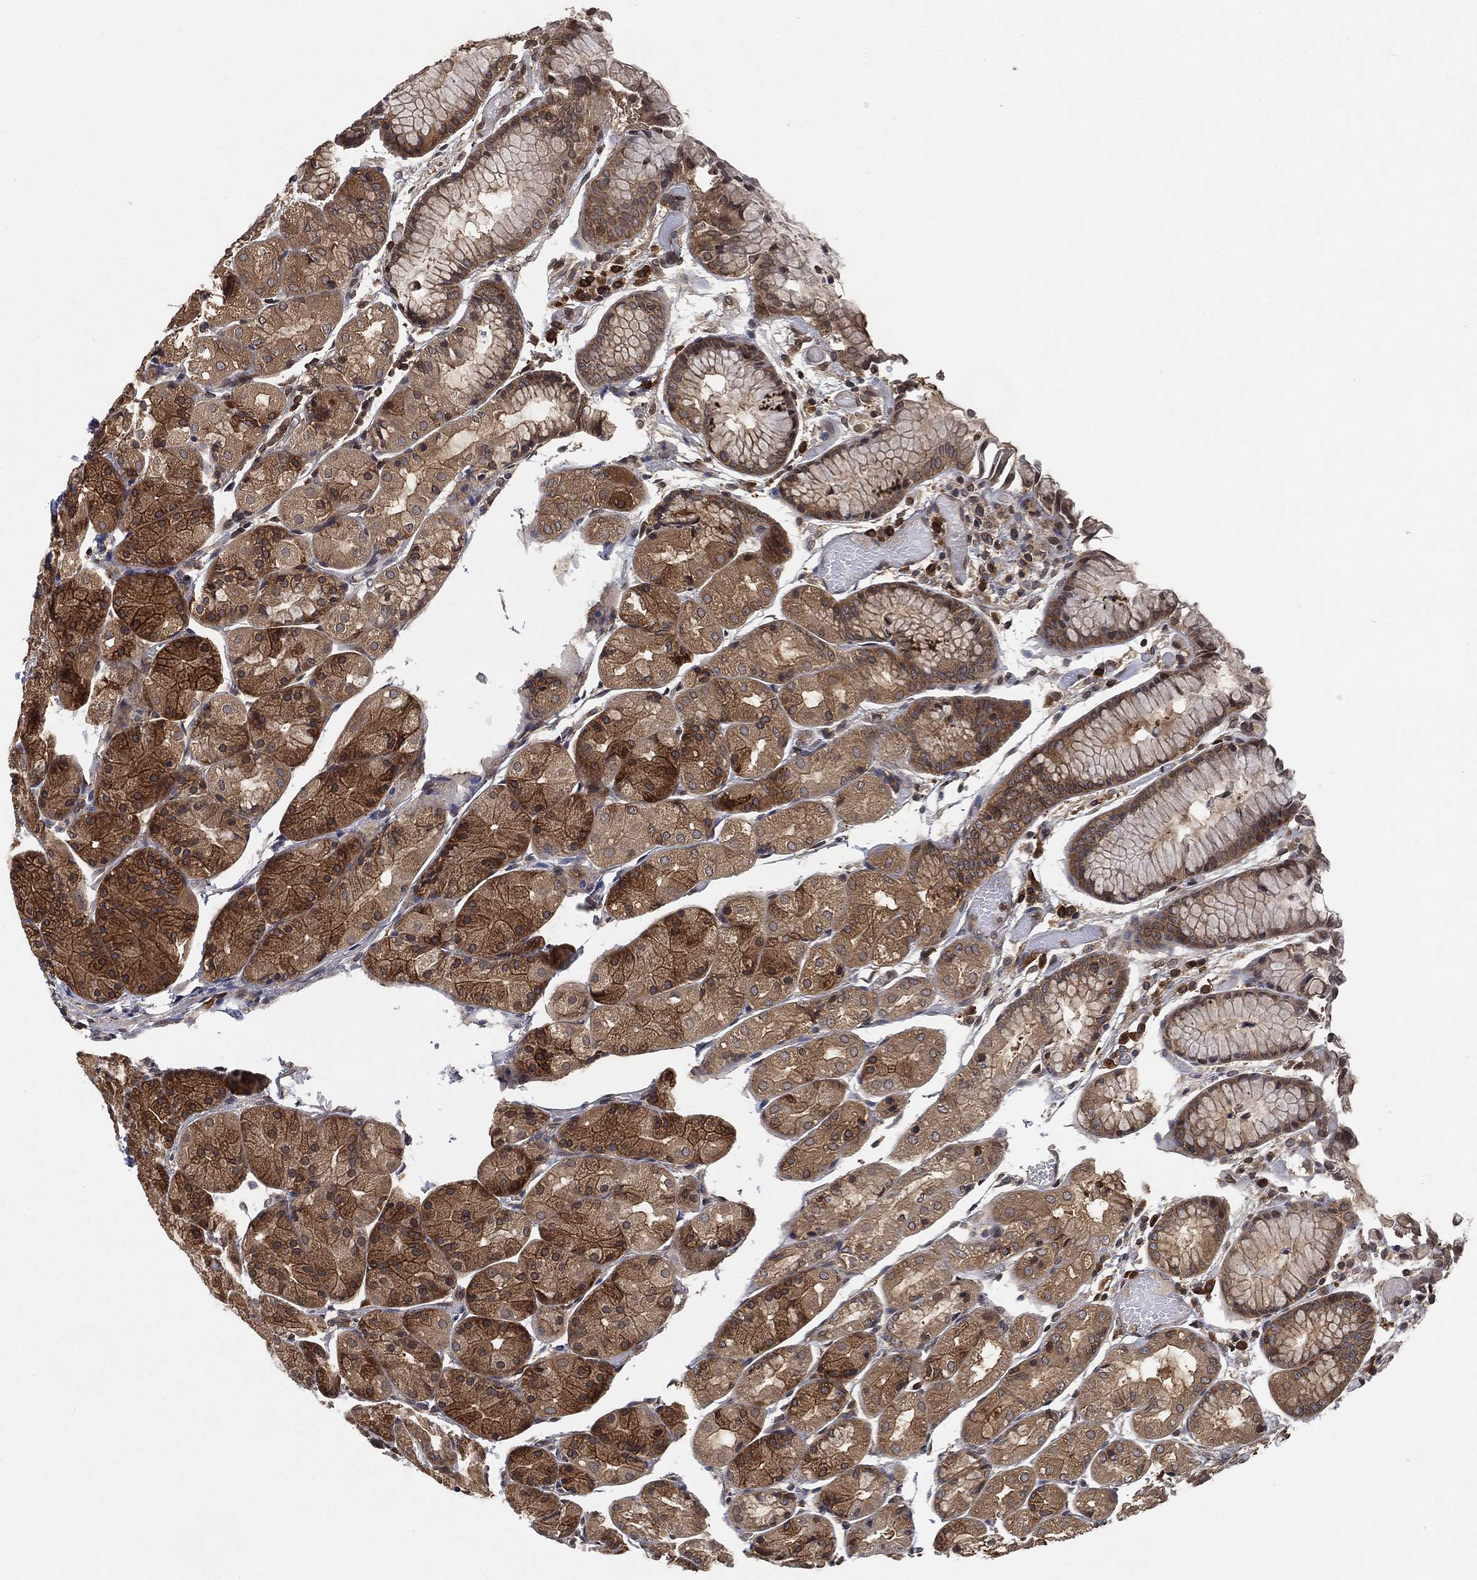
{"staining": {"intensity": "moderate", "quantity": "25%-75%", "location": "cytoplasmic/membranous,nuclear"}, "tissue": "stomach", "cell_type": "Glandular cells", "image_type": "normal", "snomed": [{"axis": "morphology", "description": "Normal tissue, NOS"}, {"axis": "topography", "description": "Stomach, upper"}], "caption": "Immunohistochemical staining of unremarkable stomach reveals moderate cytoplasmic/membranous,nuclear protein staining in about 25%-75% of glandular cells.", "gene": "UBA5", "patient": {"sex": "male", "age": 72}}